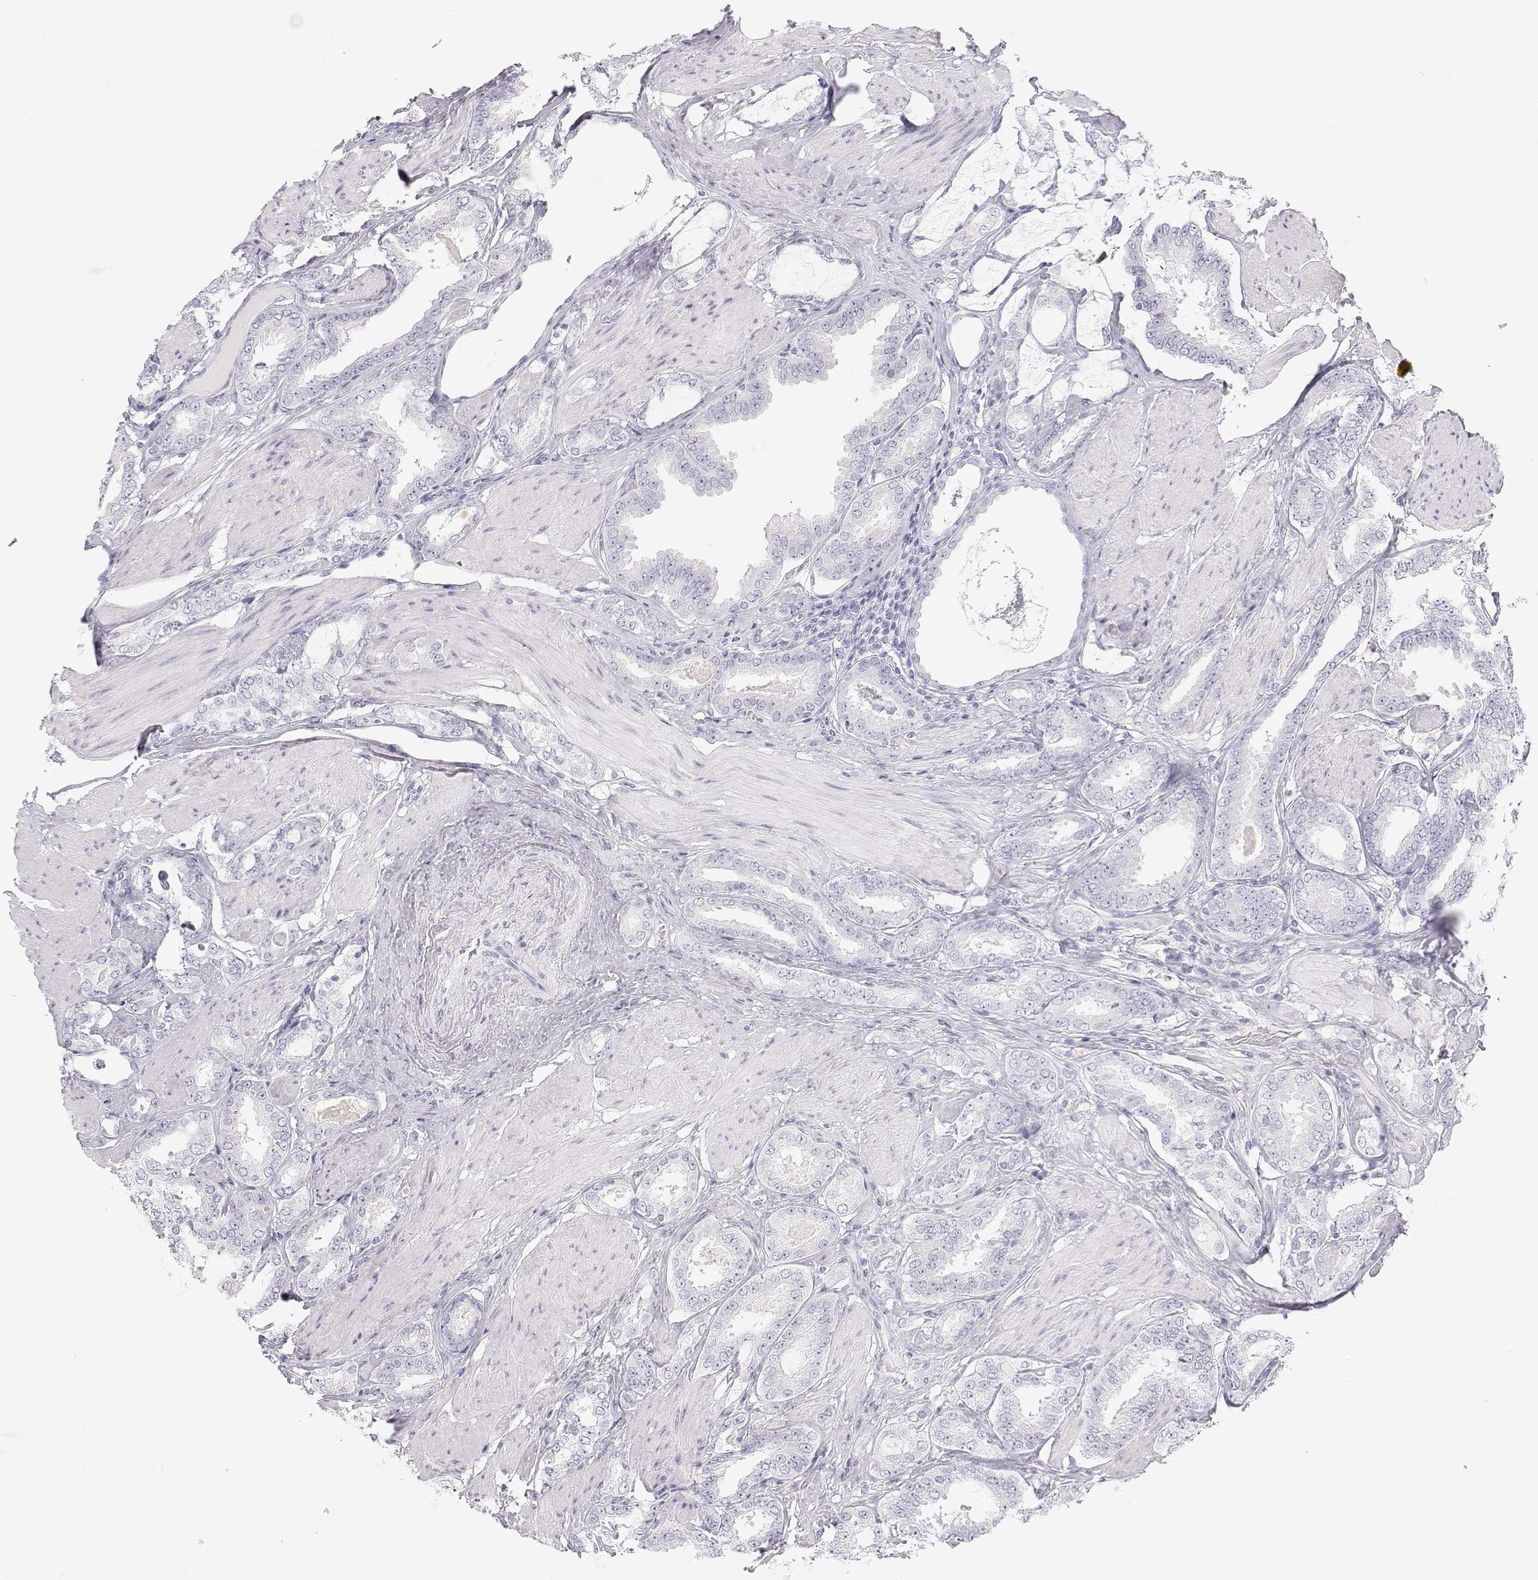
{"staining": {"intensity": "negative", "quantity": "none", "location": "none"}, "tissue": "prostate cancer", "cell_type": "Tumor cells", "image_type": "cancer", "snomed": [{"axis": "morphology", "description": "Adenocarcinoma, High grade"}, {"axis": "topography", "description": "Prostate"}], "caption": "This is an immunohistochemistry (IHC) histopathology image of human prostate cancer. There is no expression in tumor cells.", "gene": "TTN", "patient": {"sex": "male", "age": 63}}